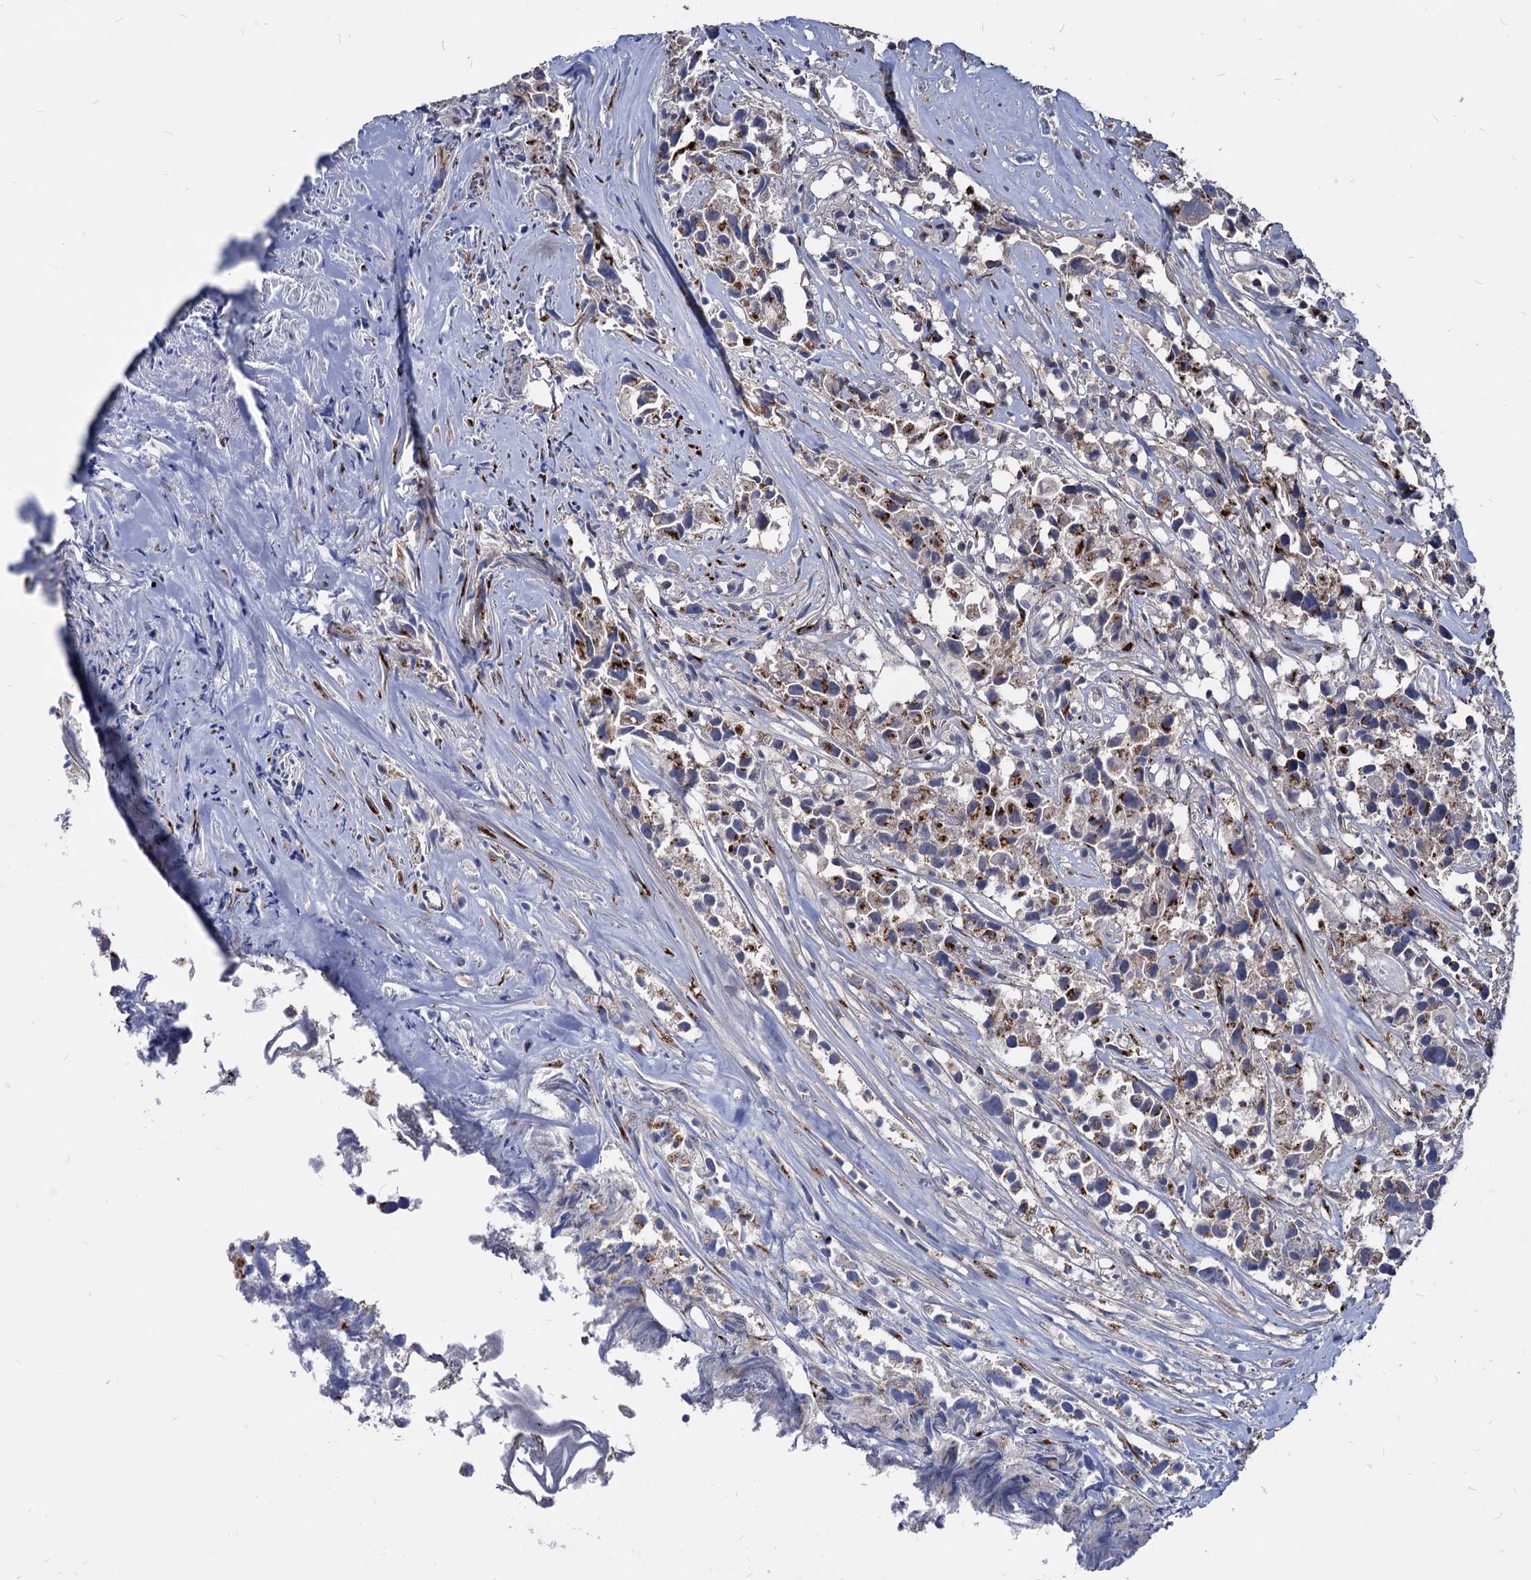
{"staining": {"intensity": "strong", "quantity": "25%-75%", "location": "cytoplasmic/membranous"}, "tissue": "urothelial cancer", "cell_type": "Tumor cells", "image_type": "cancer", "snomed": [{"axis": "morphology", "description": "Urothelial carcinoma, High grade"}, {"axis": "topography", "description": "Urinary bladder"}], "caption": "The immunohistochemical stain shows strong cytoplasmic/membranous expression in tumor cells of urothelial carcinoma (high-grade) tissue.", "gene": "ESD", "patient": {"sex": "female", "age": 75}}